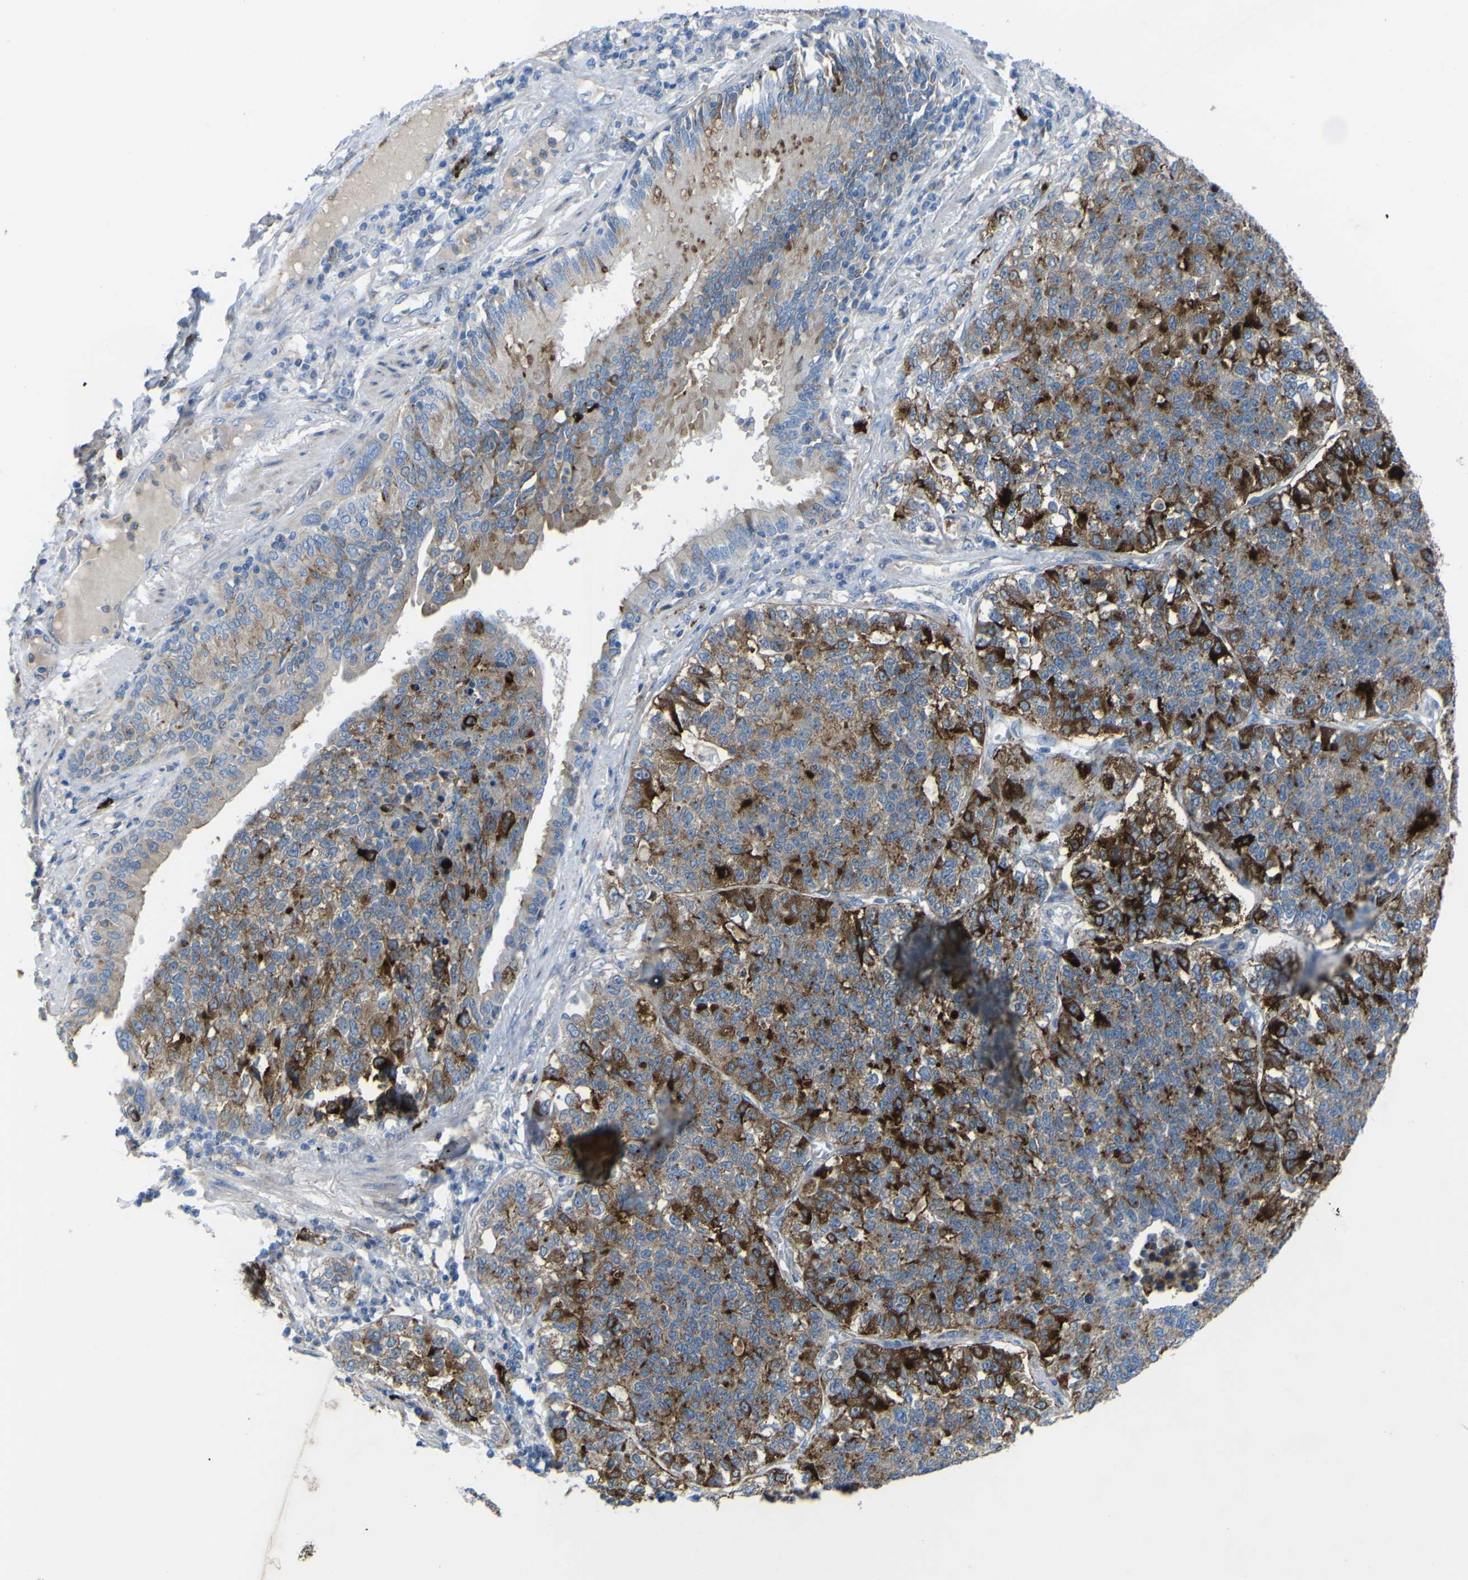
{"staining": {"intensity": "strong", "quantity": "25%-75%", "location": "cytoplasmic/membranous"}, "tissue": "lung cancer", "cell_type": "Tumor cells", "image_type": "cancer", "snomed": [{"axis": "morphology", "description": "Adenocarcinoma, NOS"}, {"axis": "topography", "description": "Lung"}], "caption": "Adenocarcinoma (lung) stained with a protein marker demonstrates strong staining in tumor cells.", "gene": "CST3", "patient": {"sex": "male", "age": 49}}